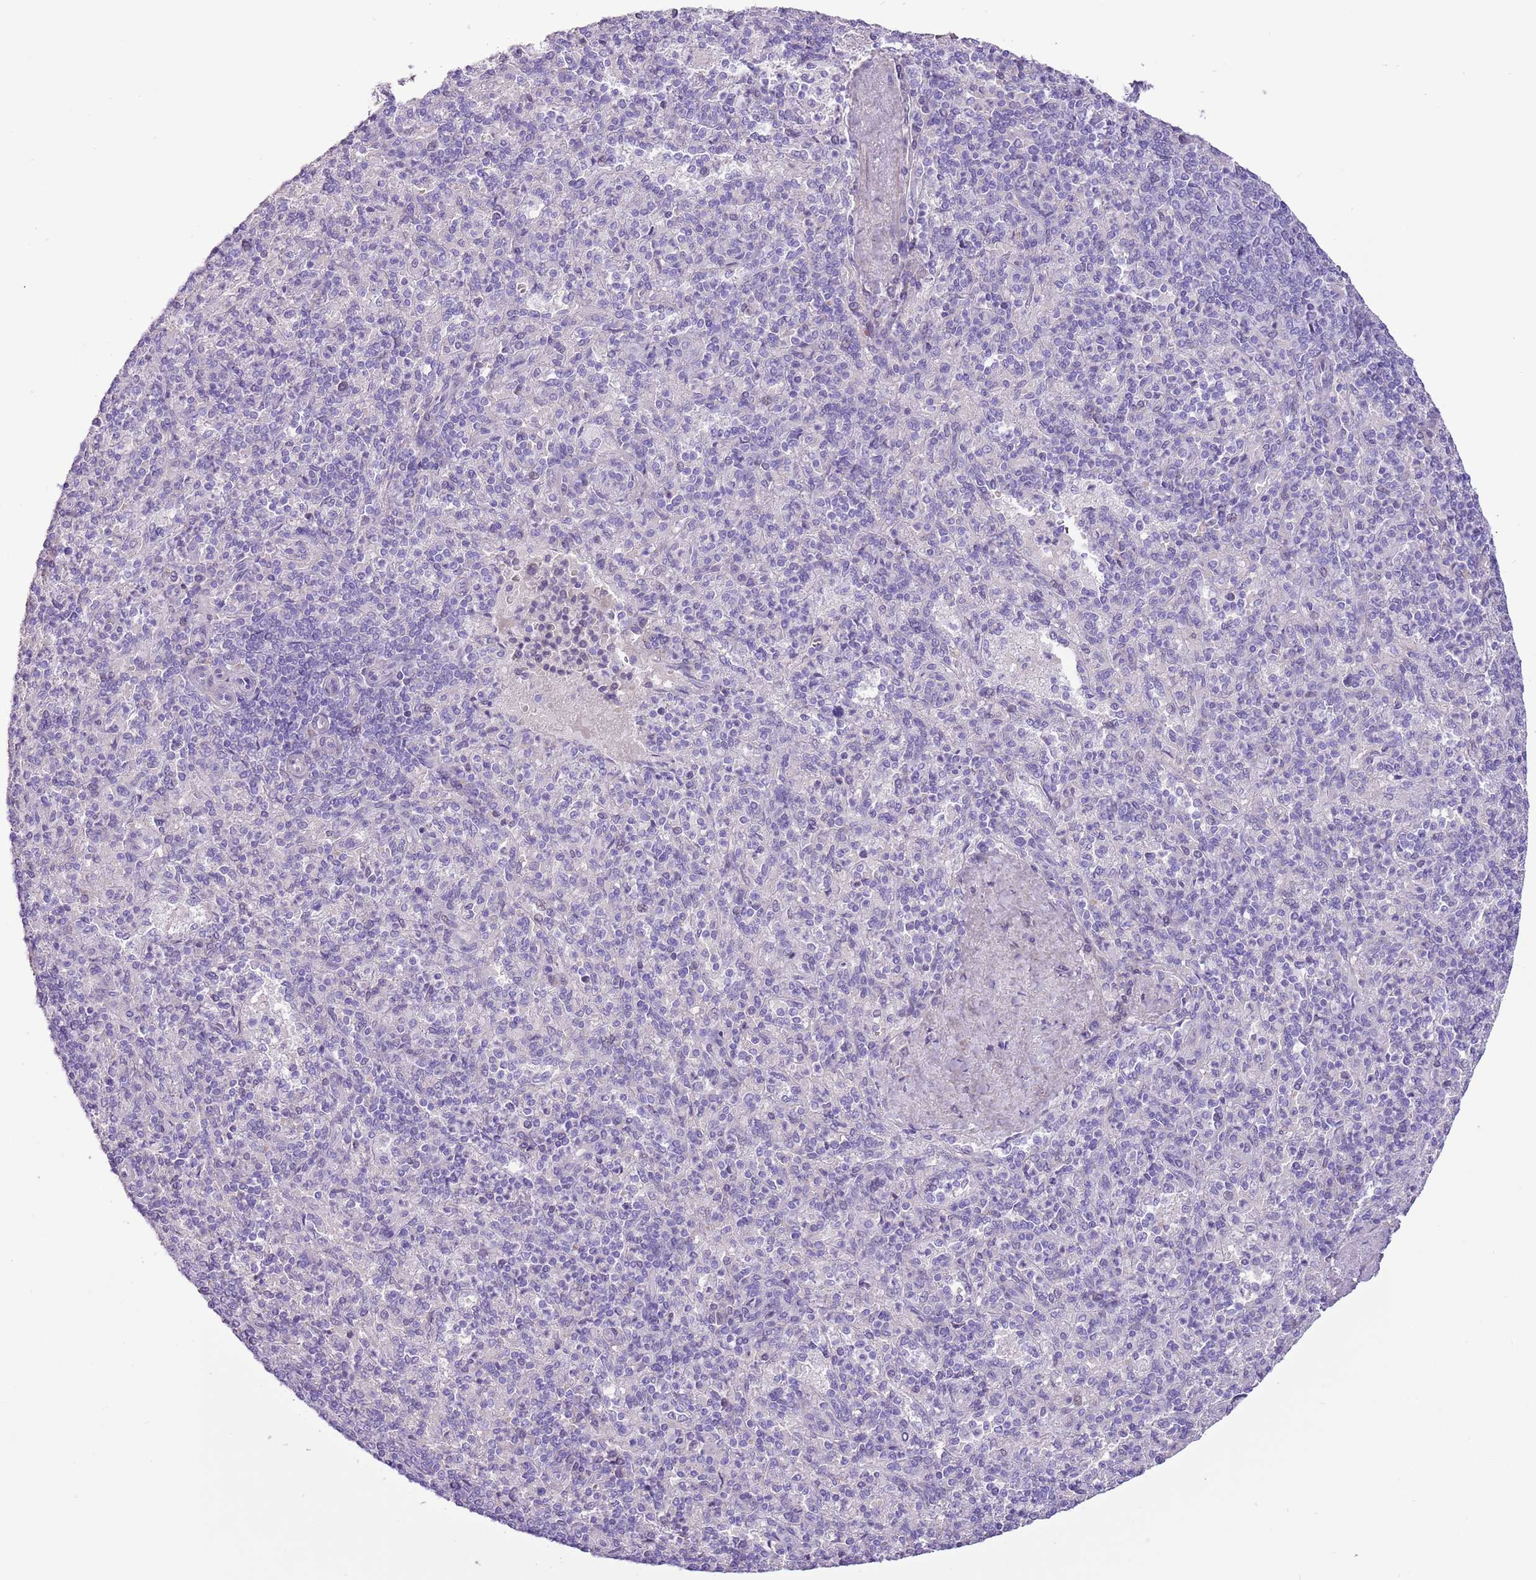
{"staining": {"intensity": "negative", "quantity": "none", "location": "none"}, "tissue": "spleen", "cell_type": "Cells in red pulp", "image_type": "normal", "snomed": [{"axis": "morphology", "description": "Normal tissue, NOS"}, {"axis": "topography", "description": "Spleen"}], "caption": "Immunohistochemistry (IHC) of benign human spleen exhibits no expression in cells in red pulp. (Brightfield microscopy of DAB immunohistochemistry at high magnification).", "gene": "SLC7A14", "patient": {"sex": "male", "age": 82}}